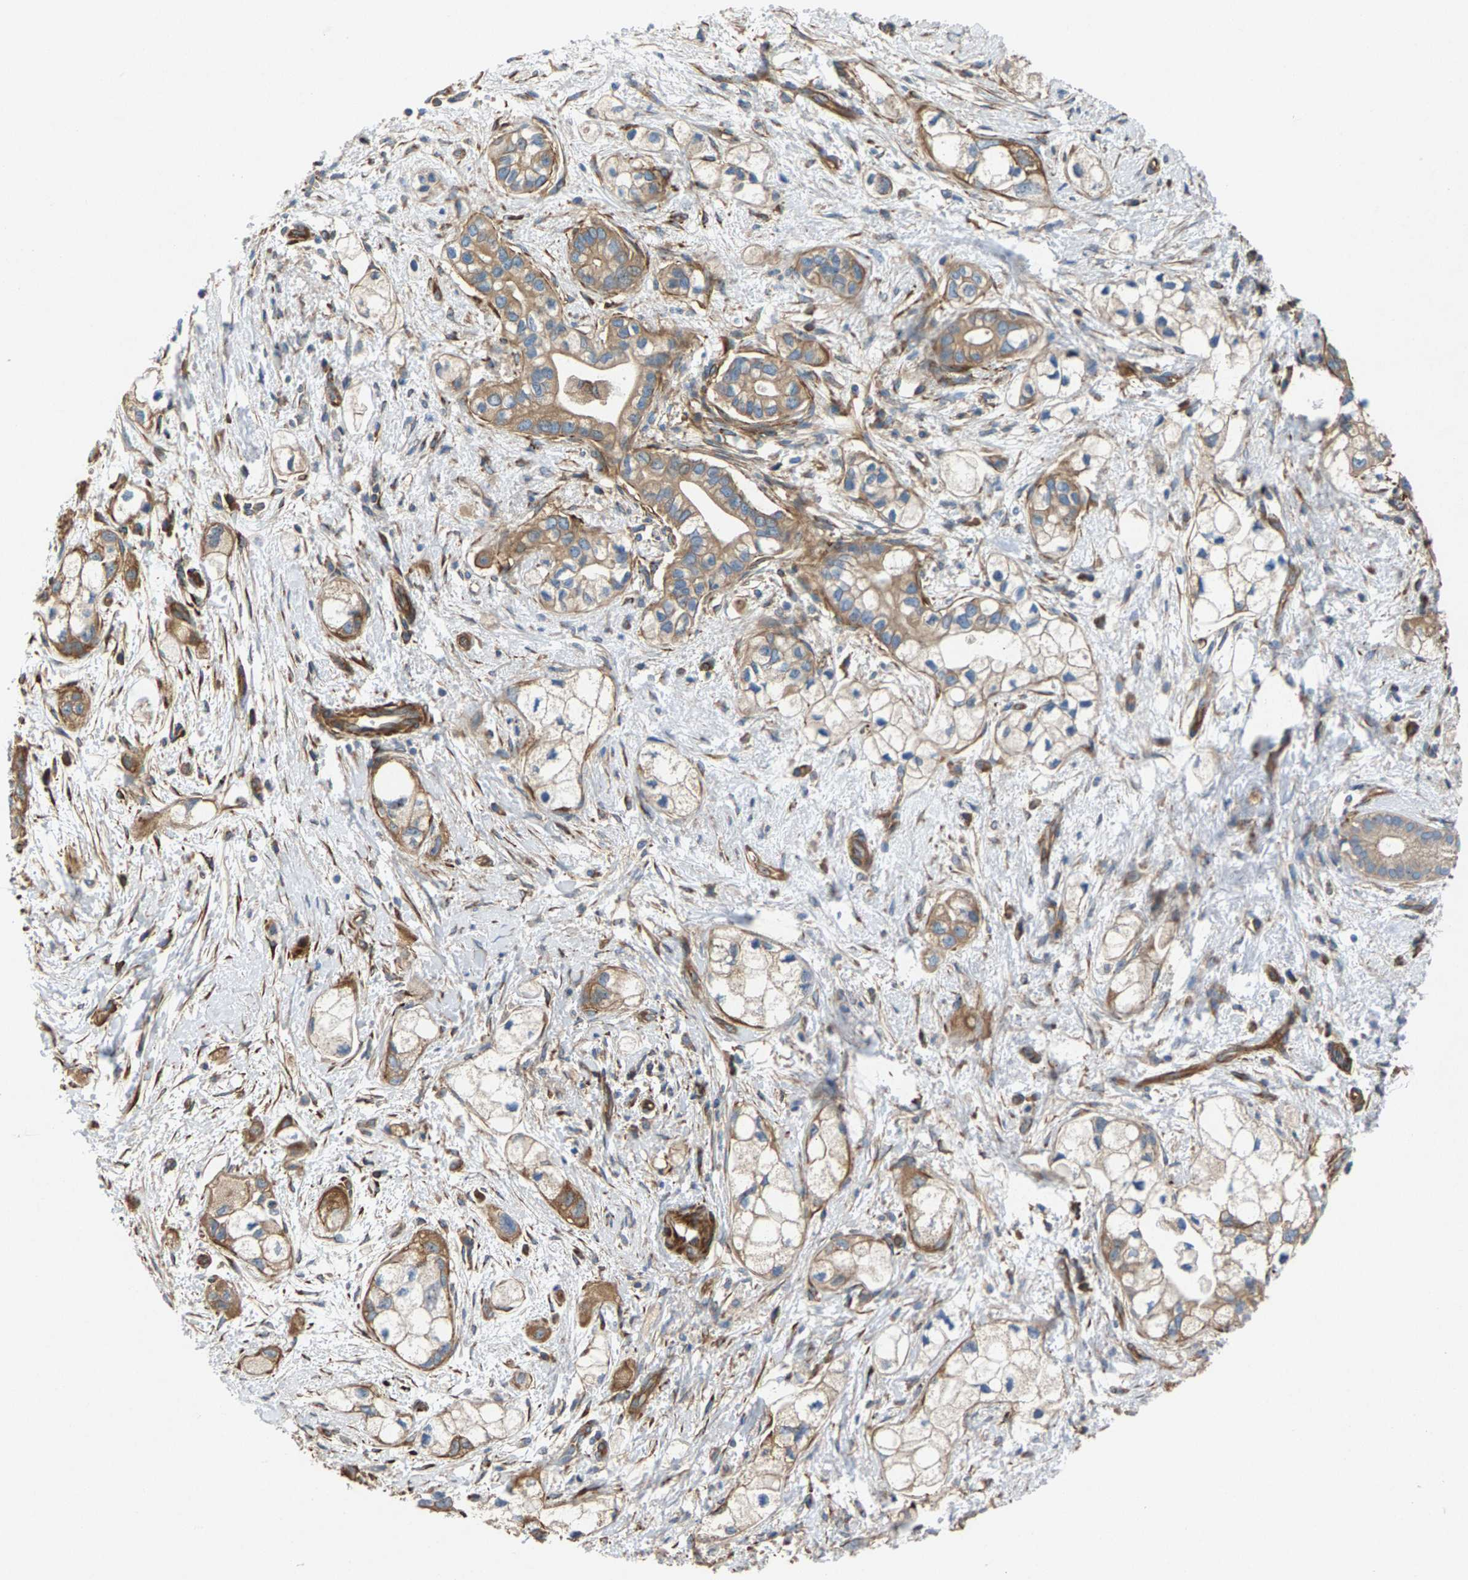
{"staining": {"intensity": "moderate", "quantity": ">75%", "location": "cytoplasmic/membranous"}, "tissue": "pancreatic cancer", "cell_type": "Tumor cells", "image_type": "cancer", "snomed": [{"axis": "morphology", "description": "Adenocarcinoma, NOS"}, {"axis": "topography", "description": "Pancreas"}], "caption": "Immunohistochemical staining of human pancreatic adenocarcinoma displays moderate cytoplasmic/membranous protein positivity in about >75% of tumor cells.", "gene": "PDCL", "patient": {"sex": "male", "age": 74}}